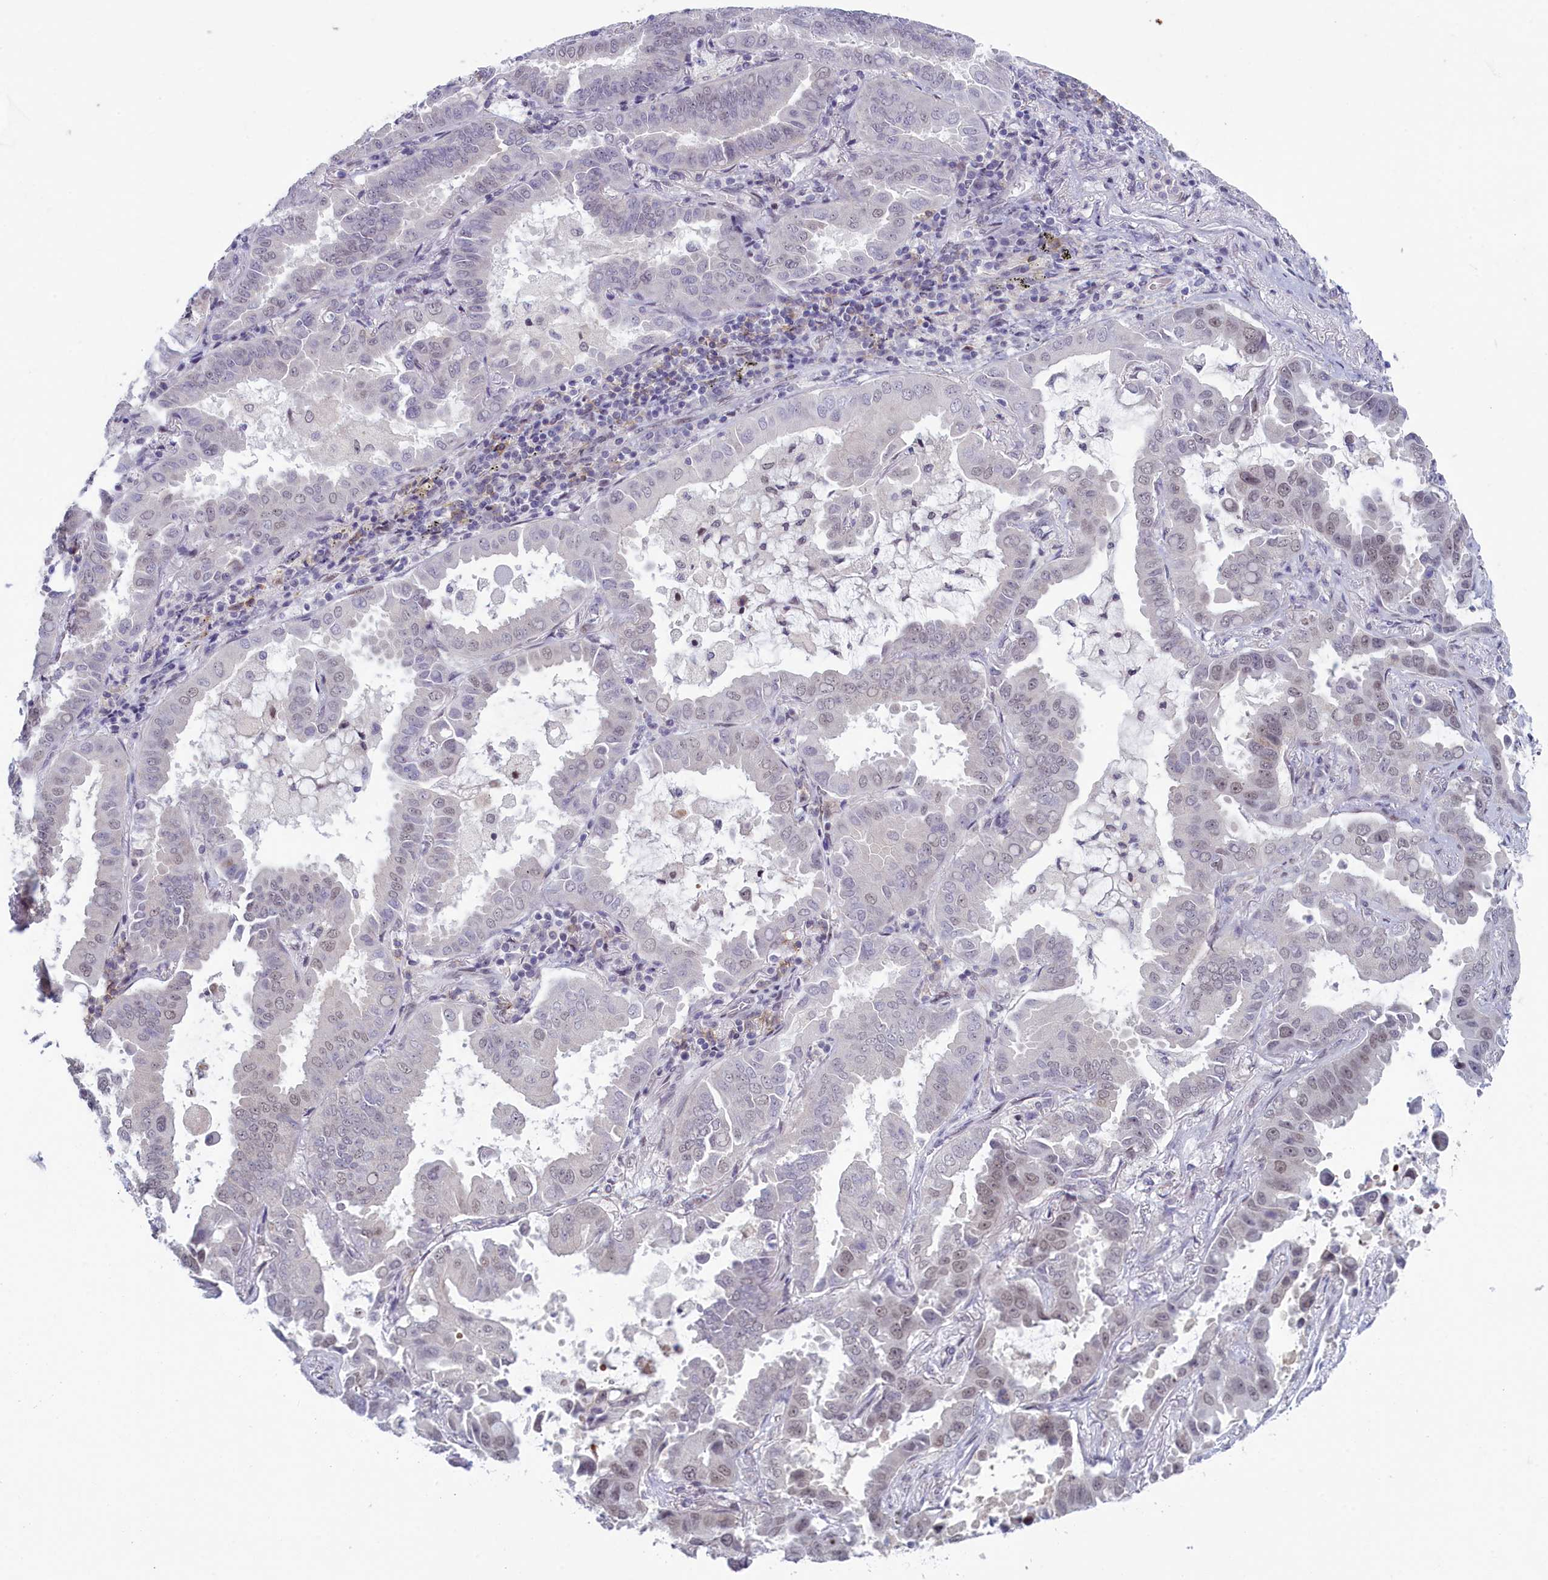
{"staining": {"intensity": "weak", "quantity": "<25%", "location": "nuclear"}, "tissue": "lung cancer", "cell_type": "Tumor cells", "image_type": "cancer", "snomed": [{"axis": "morphology", "description": "Adenocarcinoma, NOS"}, {"axis": "topography", "description": "Lung"}], "caption": "This is an IHC photomicrograph of lung adenocarcinoma. There is no expression in tumor cells.", "gene": "ATF7IP2", "patient": {"sex": "male", "age": 64}}